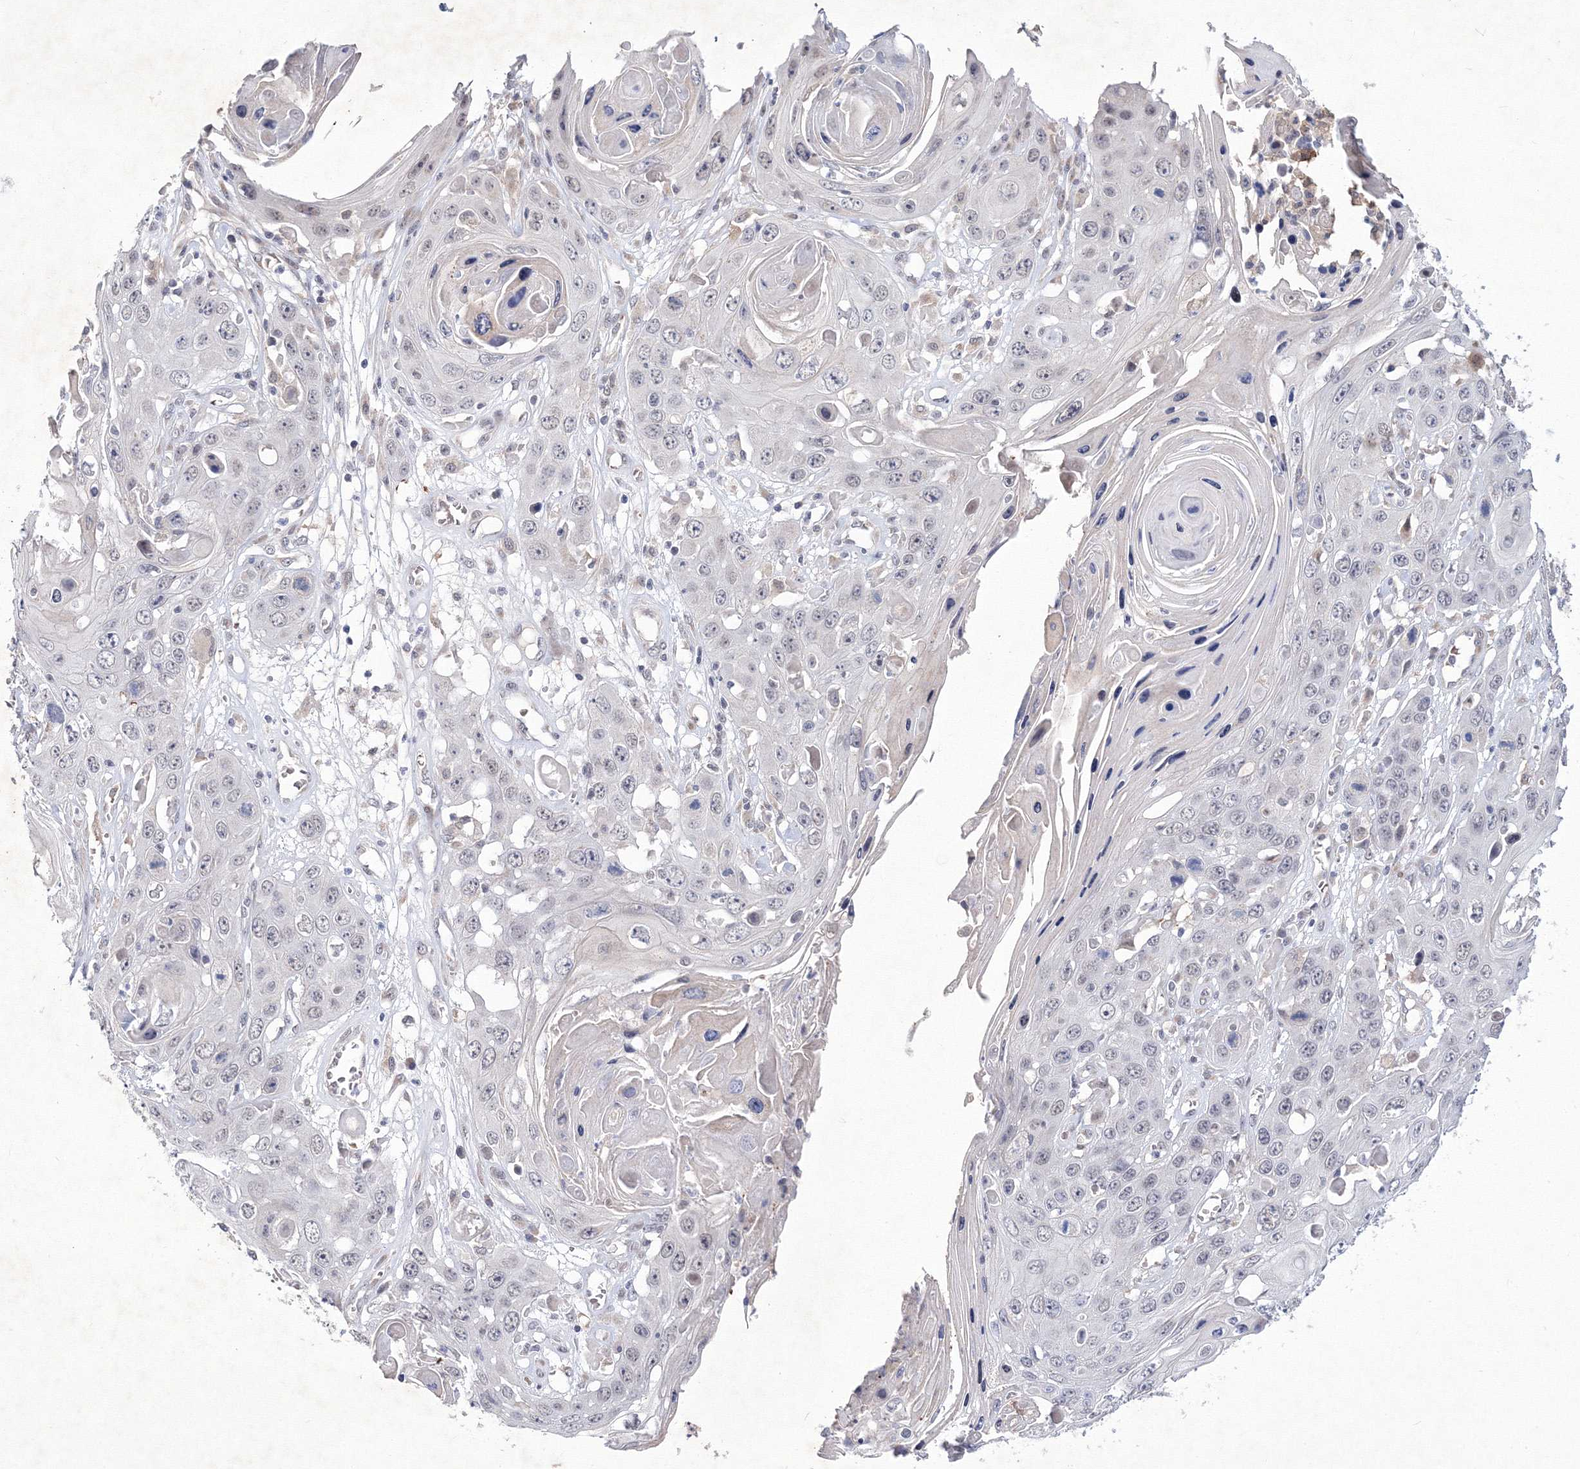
{"staining": {"intensity": "negative", "quantity": "none", "location": "none"}, "tissue": "skin cancer", "cell_type": "Tumor cells", "image_type": "cancer", "snomed": [{"axis": "morphology", "description": "Squamous cell carcinoma, NOS"}, {"axis": "topography", "description": "Skin"}], "caption": "Immunohistochemistry (IHC) micrograph of neoplastic tissue: human squamous cell carcinoma (skin) stained with DAB shows no significant protein expression in tumor cells.", "gene": "C11orf52", "patient": {"sex": "male", "age": 55}}